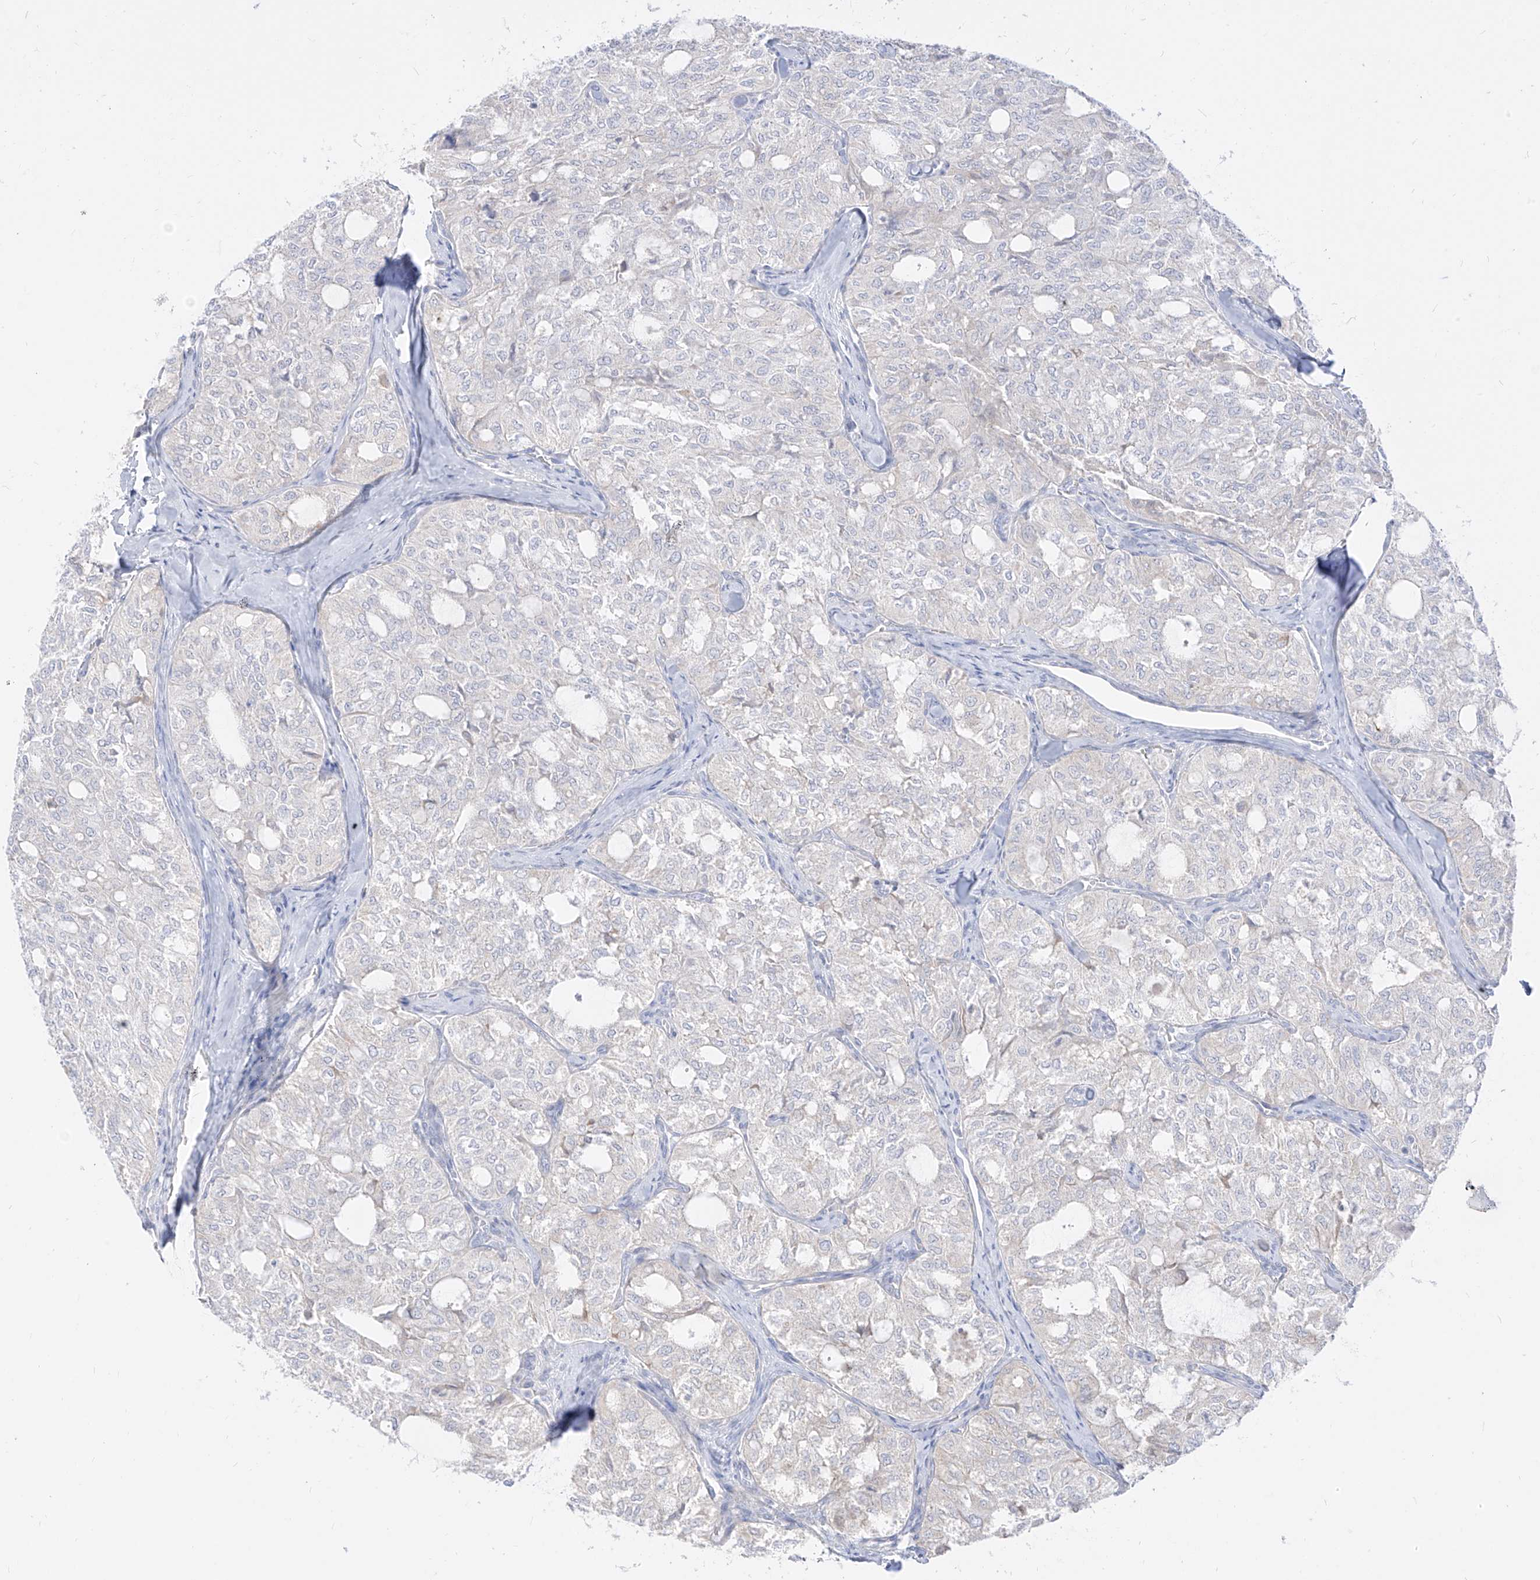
{"staining": {"intensity": "negative", "quantity": "none", "location": "none"}, "tissue": "thyroid cancer", "cell_type": "Tumor cells", "image_type": "cancer", "snomed": [{"axis": "morphology", "description": "Follicular adenoma carcinoma, NOS"}, {"axis": "topography", "description": "Thyroid gland"}], "caption": "An image of human thyroid cancer (follicular adenoma carcinoma) is negative for staining in tumor cells.", "gene": "SYTL3", "patient": {"sex": "male", "age": 75}}